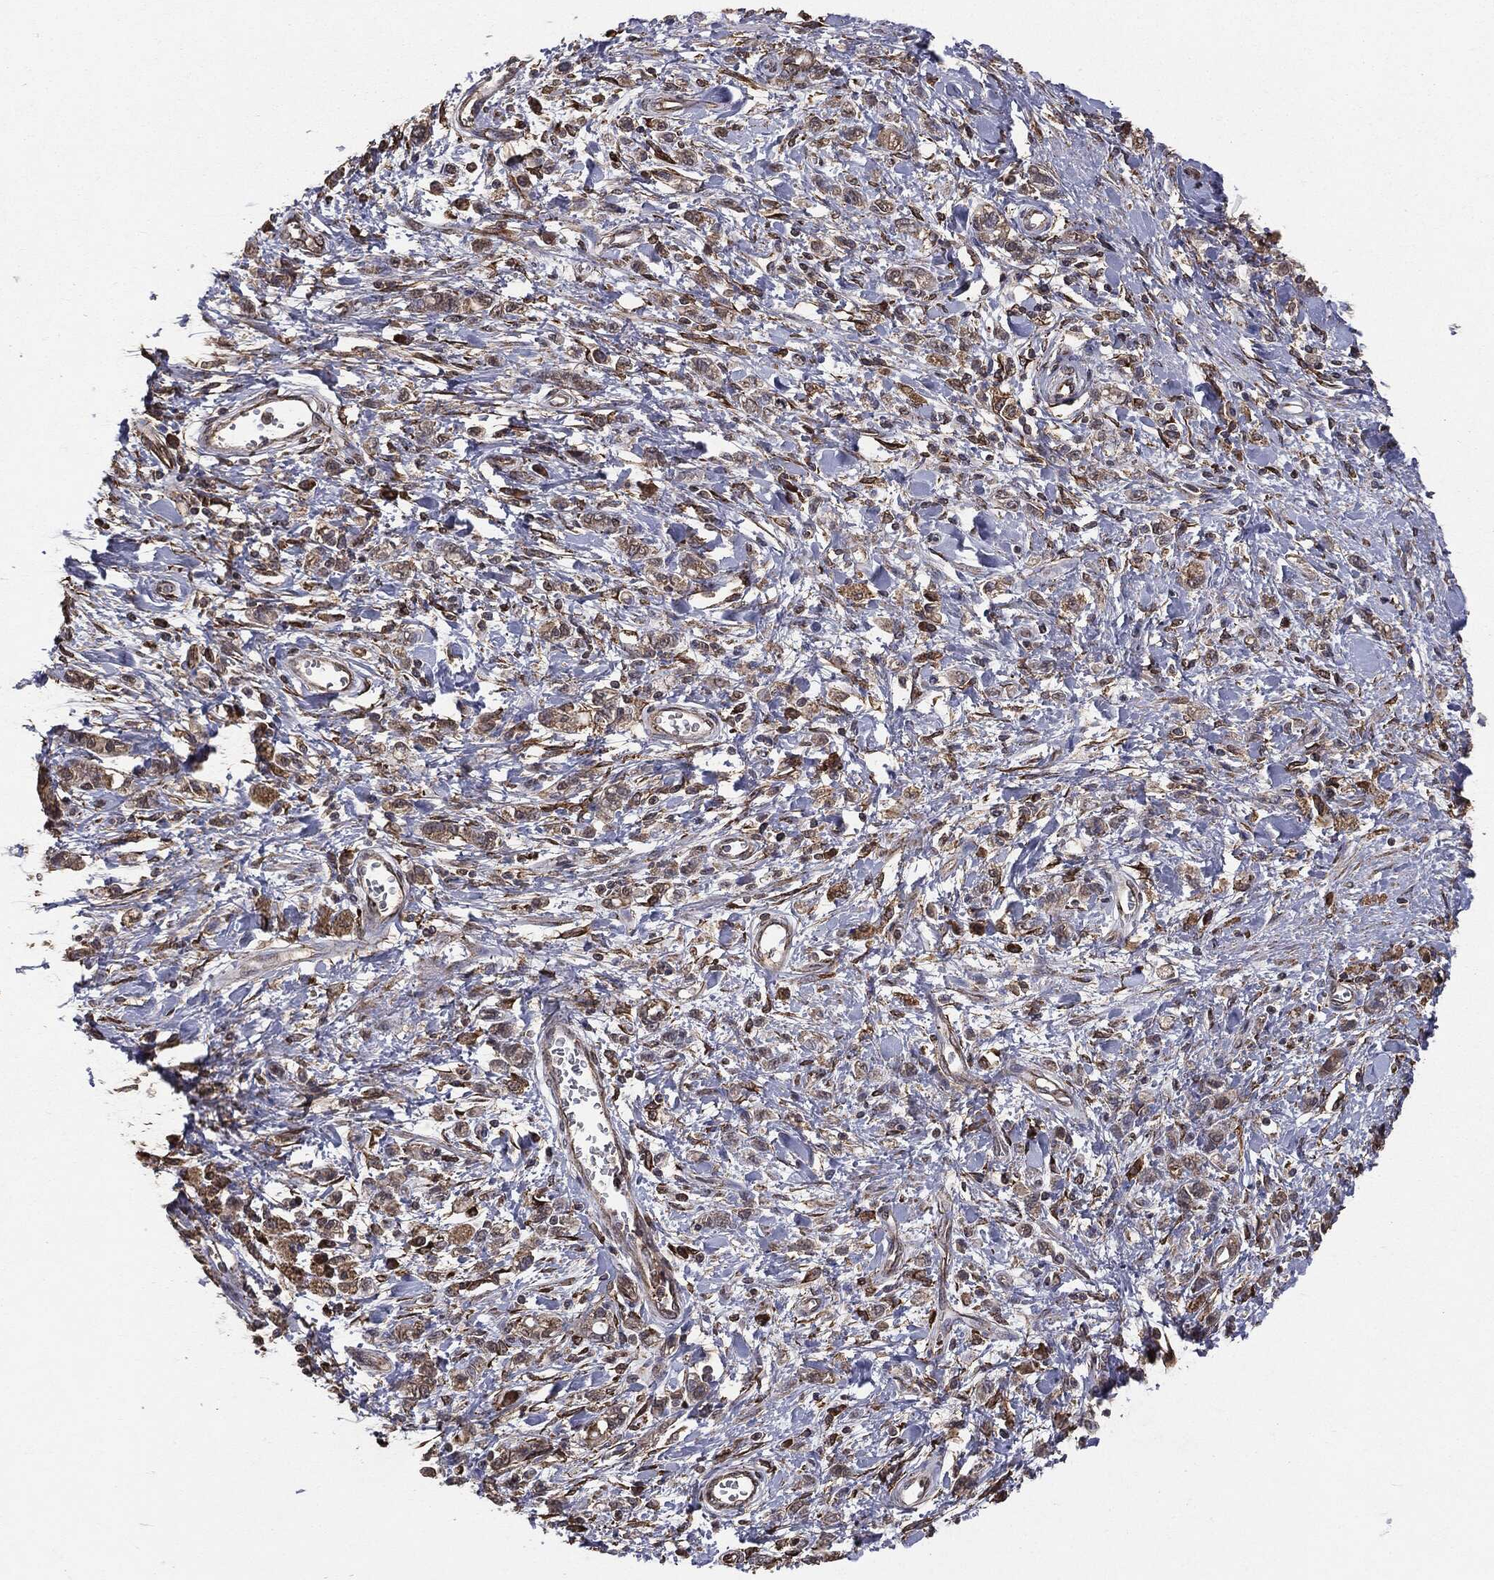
{"staining": {"intensity": "weak", "quantity": ">75%", "location": "cytoplasmic/membranous"}, "tissue": "stomach cancer", "cell_type": "Tumor cells", "image_type": "cancer", "snomed": [{"axis": "morphology", "description": "Adenocarcinoma, NOS"}, {"axis": "topography", "description": "Stomach"}], "caption": "Protein expression by immunohistochemistry (IHC) exhibits weak cytoplasmic/membranous positivity in about >75% of tumor cells in adenocarcinoma (stomach). Immunohistochemistry (ihc) stains the protein of interest in brown and the nuclei are stained blue.", "gene": "MTOR", "patient": {"sex": "male", "age": 77}}